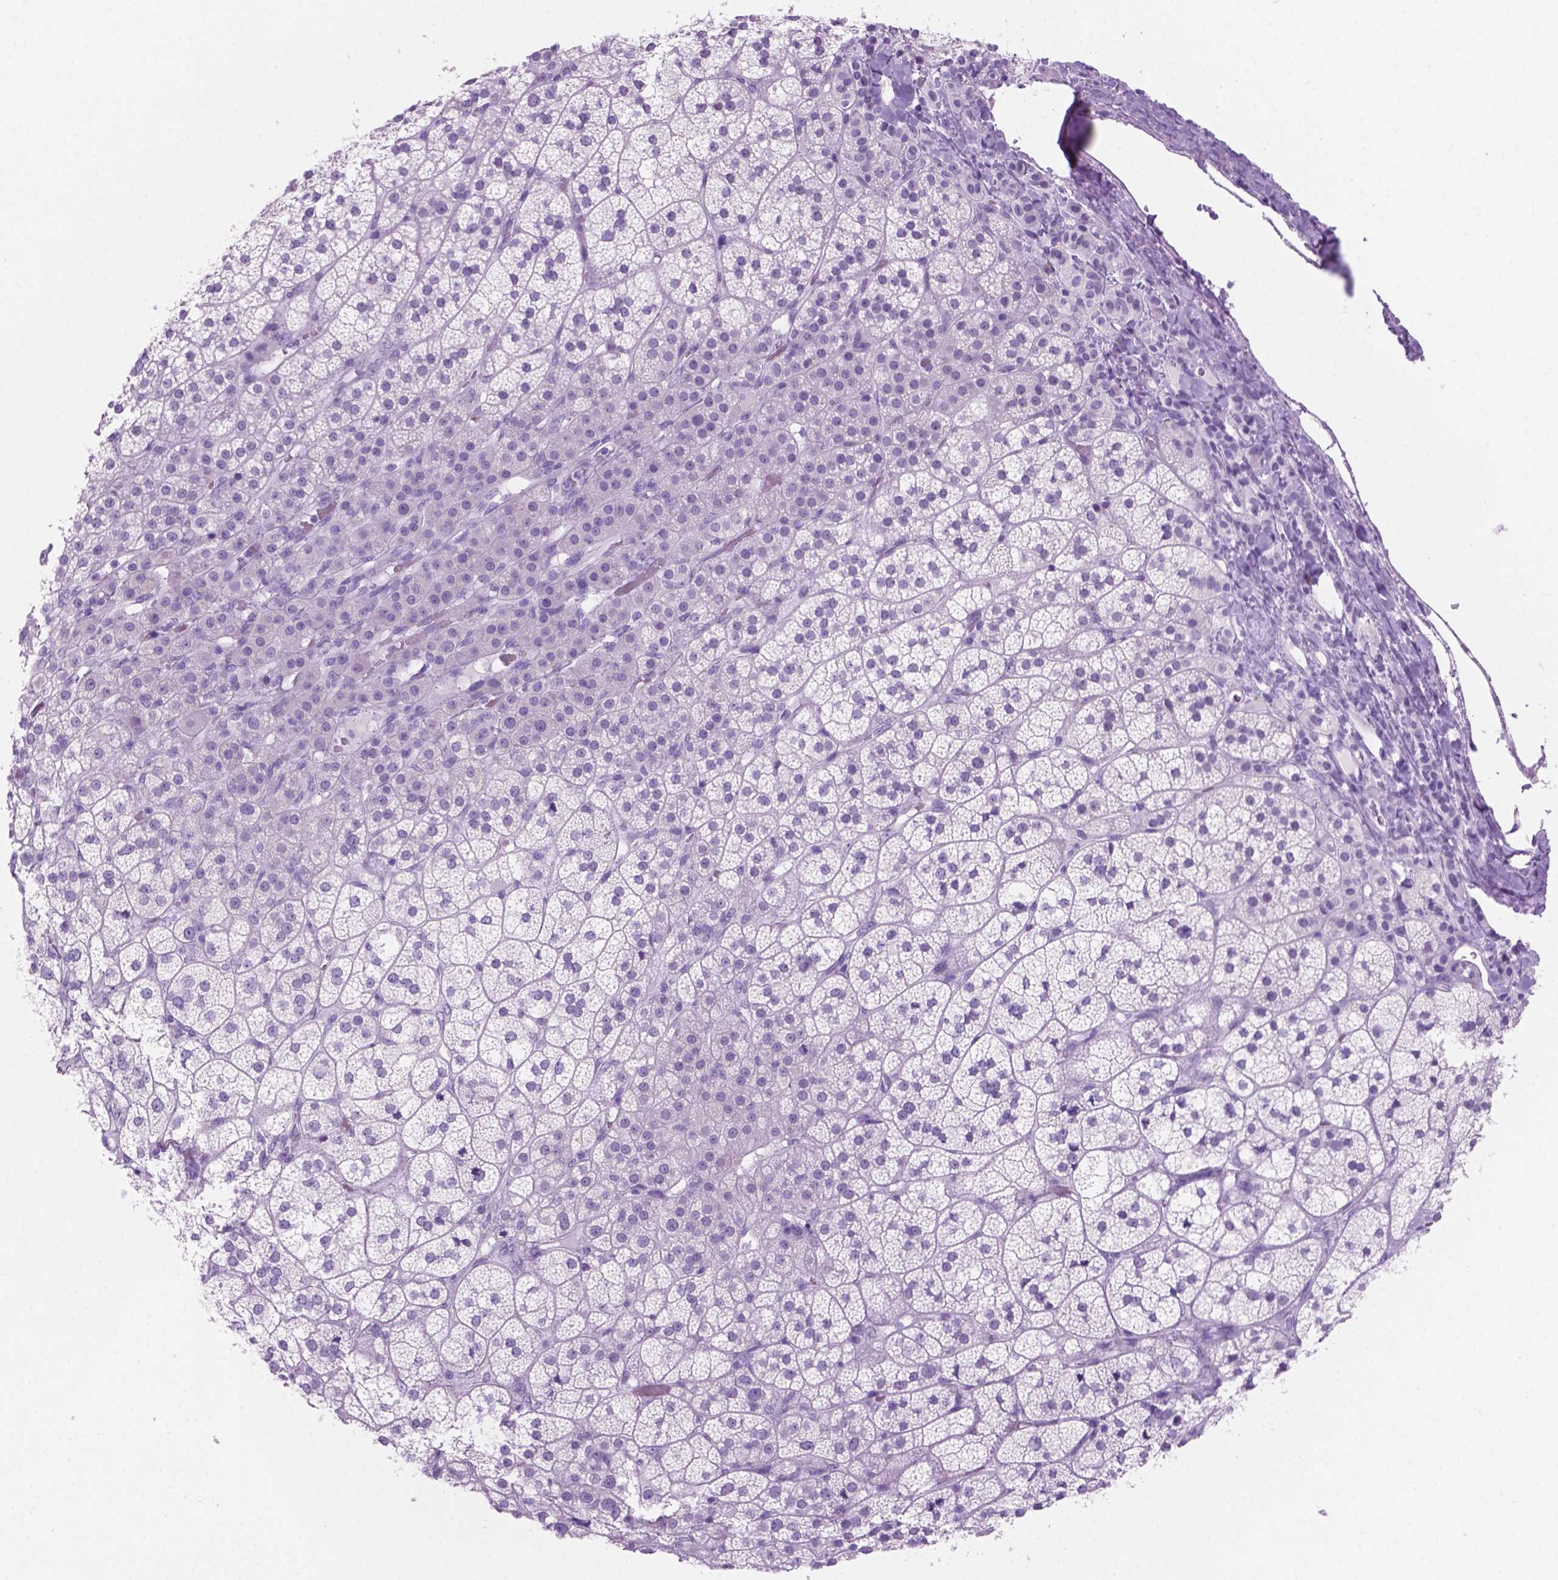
{"staining": {"intensity": "negative", "quantity": "none", "location": "none"}, "tissue": "adrenal gland", "cell_type": "Glandular cells", "image_type": "normal", "snomed": [{"axis": "morphology", "description": "Normal tissue, NOS"}, {"axis": "topography", "description": "Adrenal gland"}], "caption": "Immunohistochemical staining of unremarkable adrenal gland demonstrates no significant staining in glandular cells.", "gene": "GRIN2B", "patient": {"sex": "female", "age": 60}}